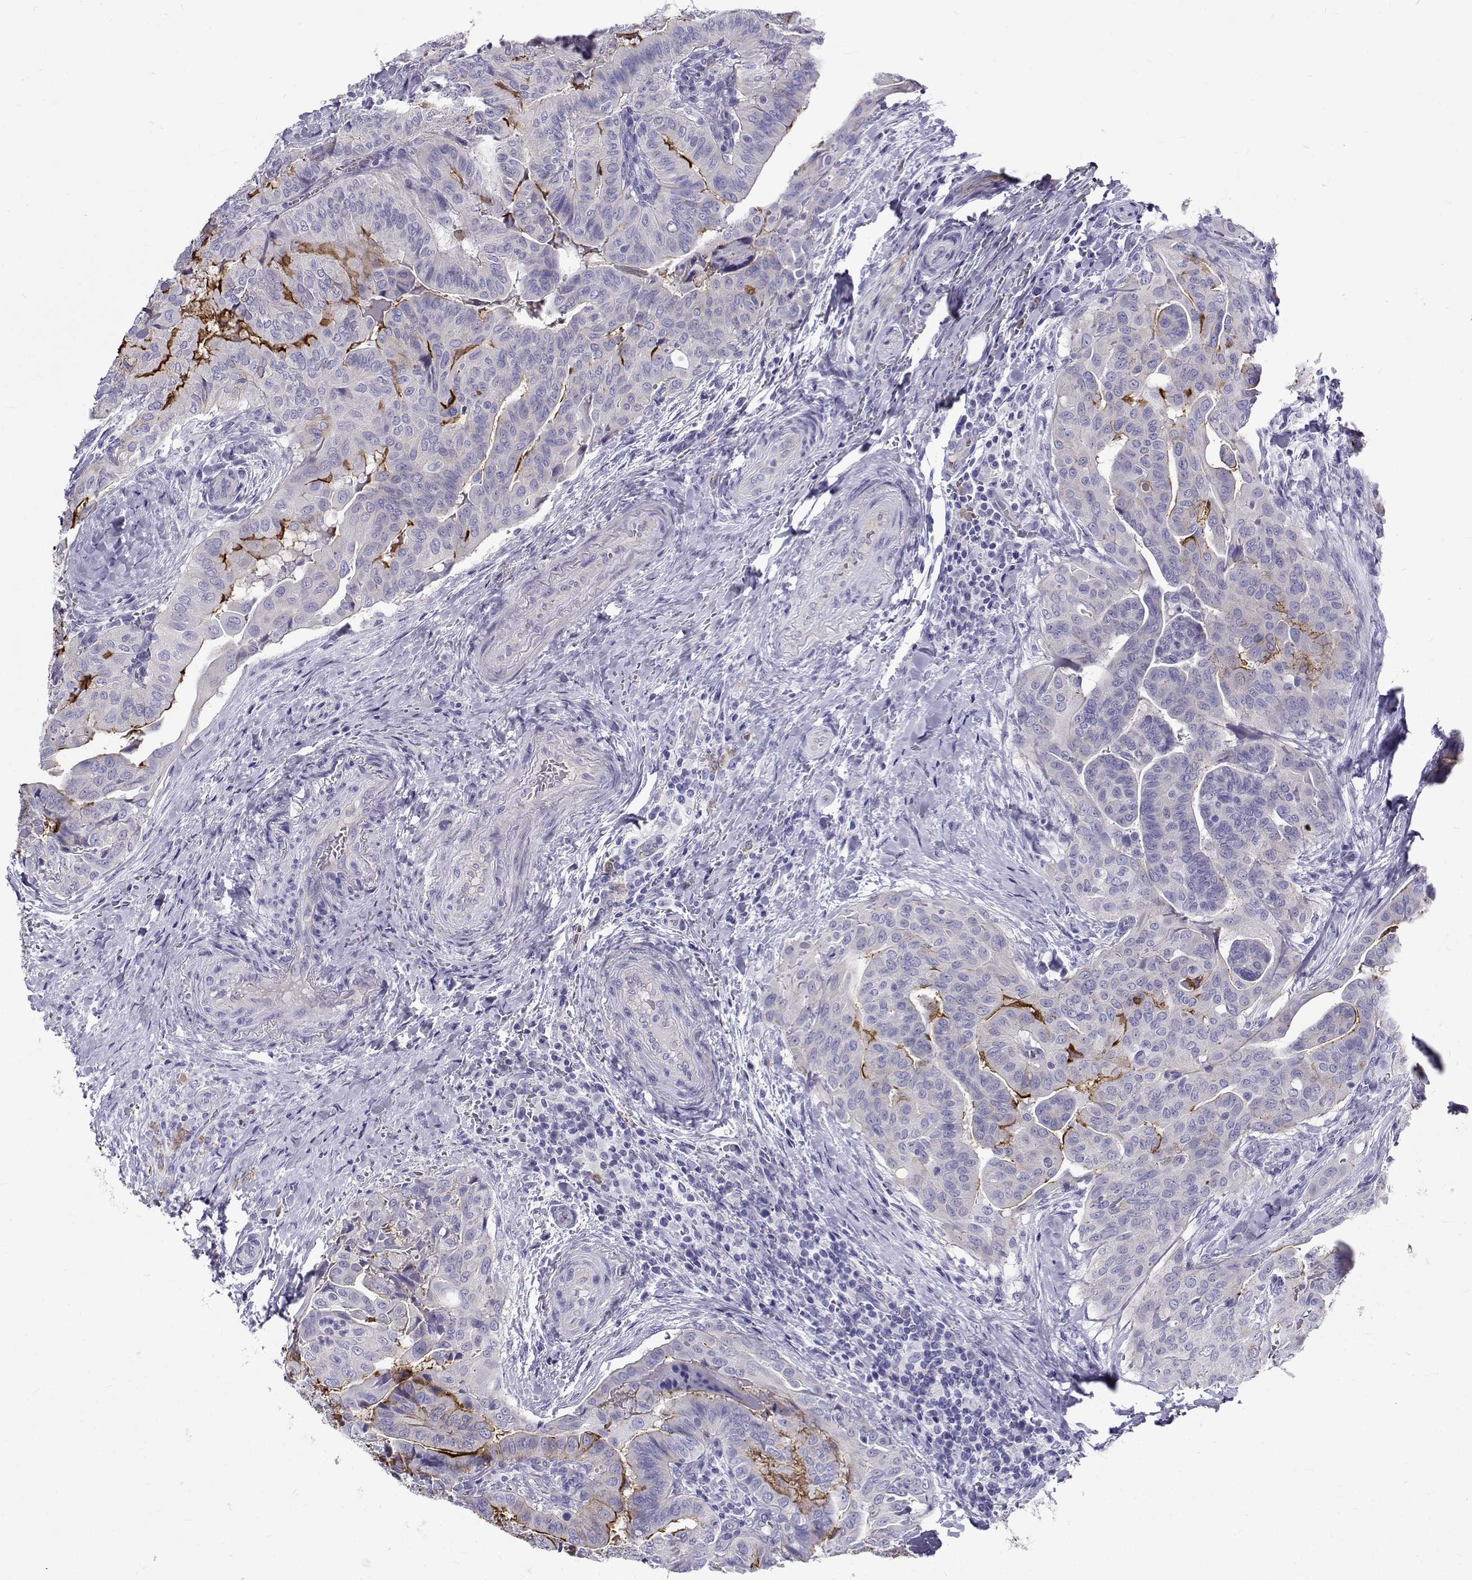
{"staining": {"intensity": "negative", "quantity": "none", "location": "none"}, "tissue": "thyroid cancer", "cell_type": "Tumor cells", "image_type": "cancer", "snomed": [{"axis": "morphology", "description": "Papillary adenocarcinoma, NOS"}, {"axis": "topography", "description": "Thyroid gland"}], "caption": "Photomicrograph shows no protein positivity in tumor cells of thyroid cancer (papillary adenocarcinoma) tissue. Brightfield microscopy of immunohistochemistry (IHC) stained with DAB (3,3'-diaminobenzidine) (brown) and hematoxylin (blue), captured at high magnification.", "gene": "IGSF1", "patient": {"sex": "female", "age": 68}}